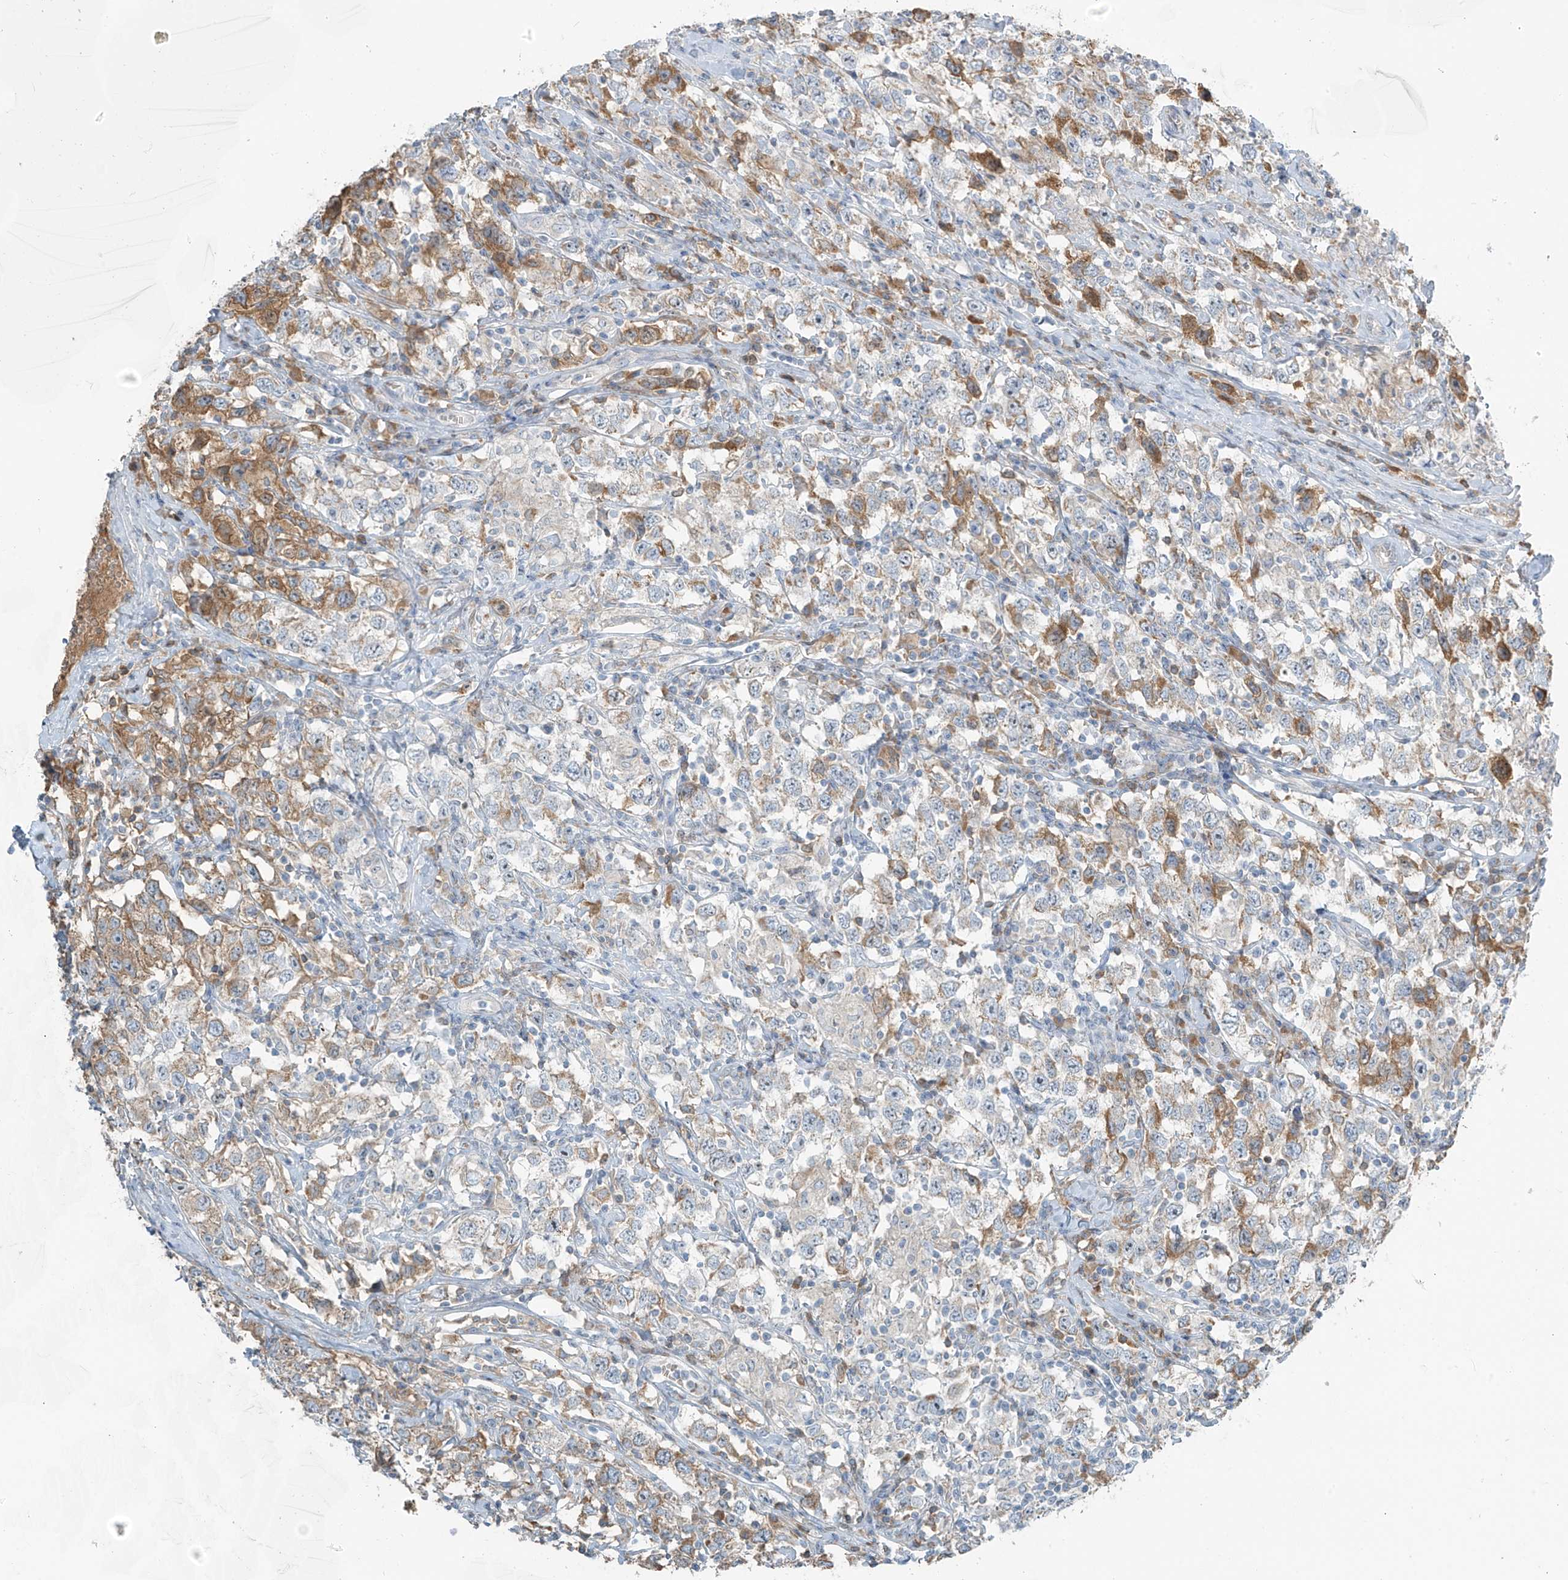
{"staining": {"intensity": "negative", "quantity": "none", "location": "none"}, "tissue": "testis cancer", "cell_type": "Tumor cells", "image_type": "cancer", "snomed": [{"axis": "morphology", "description": "Seminoma, NOS"}, {"axis": "topography", "description": "Testis"}], "caption": "High power microscopy micrograph of an immunohistochemistry histopathology image of testis cancer, revealing no significant positivity in tumor cells. (Stains: DAB (3,3'-diaminobenzidine) immunohistochemistry with hematoxylin counter stain, Microscopy: brightfield microscopy at high magnification).", "gene": "FAM131C", "patient": {"sex": "male", "age": 41}}